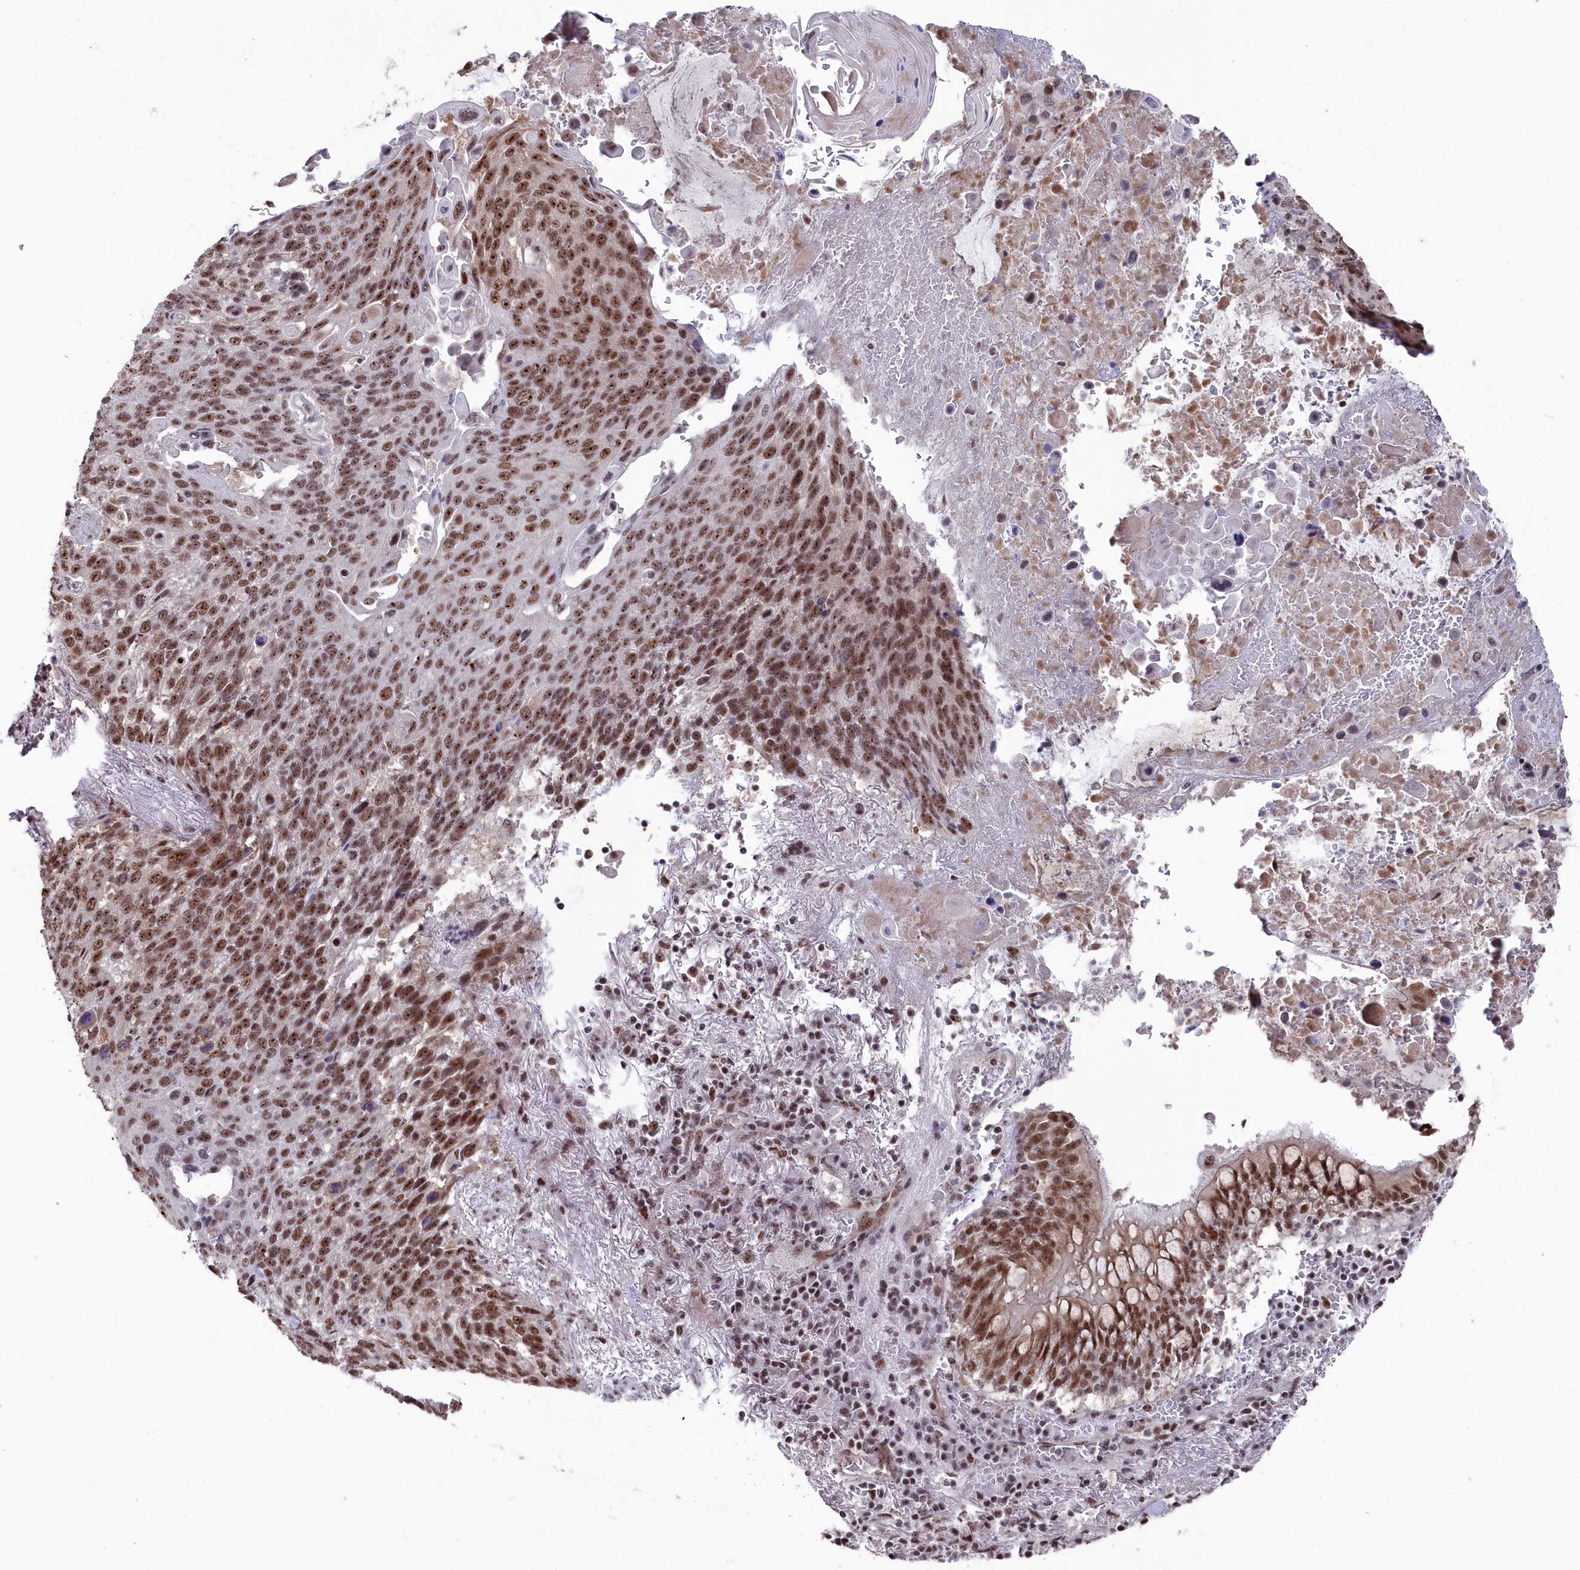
{"staining": {"intensity": "moderate", "quantity": ">75%", "location": "nuclear"}, "tissue": "lung cancer", "cell_type": "Tumor cells", "image_type": "cancer", "snomed": [{"axis": "morphology", "description": "Squamous cell carcinoma, NOS"}, {"axis": "topography", "description": "Lung"}], "caption": "There is medium levels of moderate nuclear positivity in tumor cells of squamous cell carcinoma (lung), as demonstrated by immunohistochemical staining (brown color).", "gene": "POLR2H", "patient": {"sex": "male", "age": 66}}